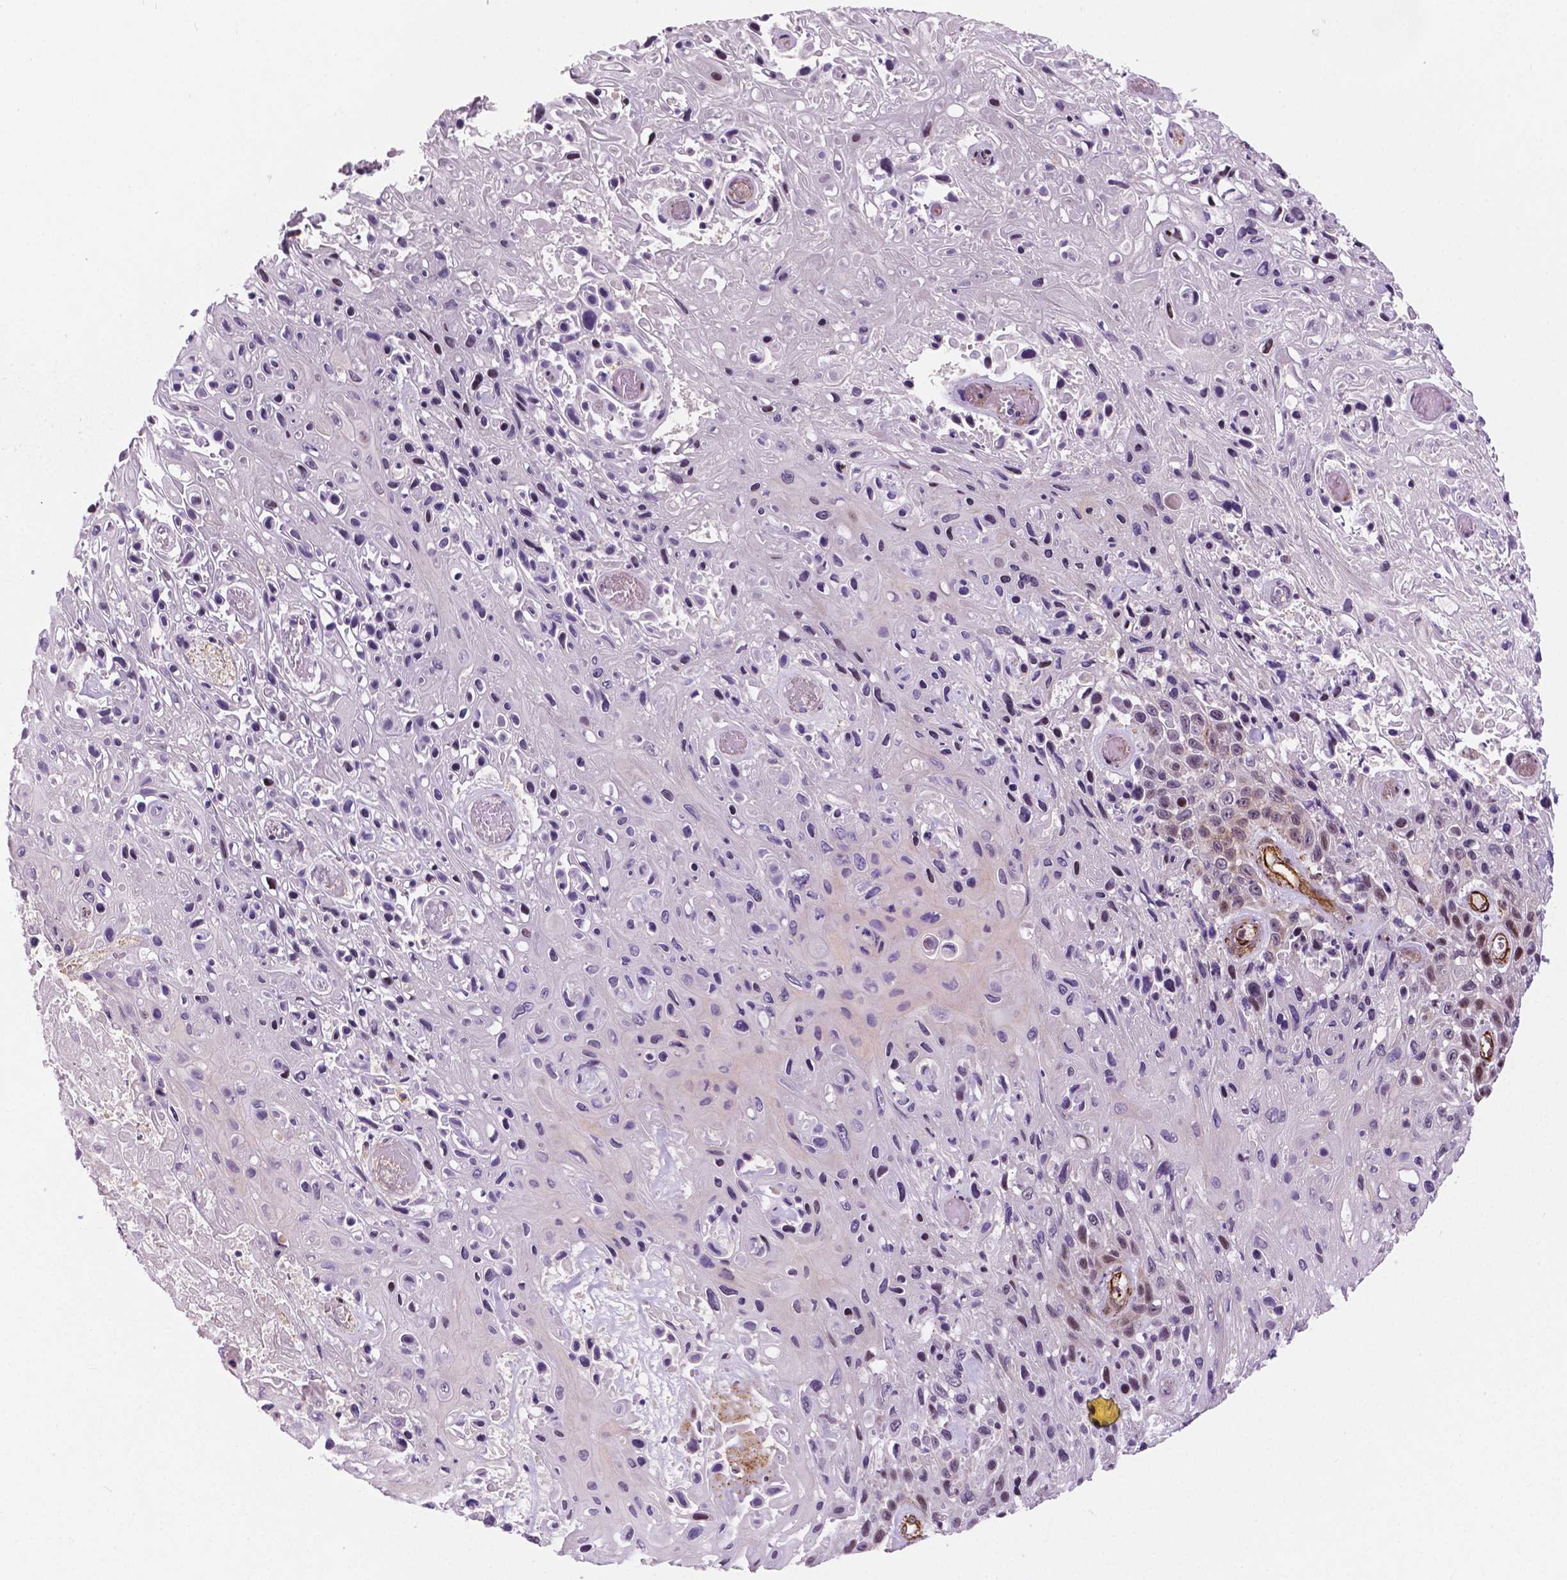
{"staining": {"intensity": "moderate", "quantity": "25%-75%", "location": "cytoplasmic/membranous"}, "tissue": "skin cancer", "cell_type": "Tumor cells", "image_type": "cancer", "snomed": [{"axis": "morphology", "description": "Squamous cell carcinoma, NOS"}, {"axis": "topography", "description": "Skin"}], "caption": "This is a photomicrograph of immunohistochemistry (IHC) staining of skin squamous cell carcinoma, which shows moderate expression in the cytoplasmic/membranous of tumor cells.", "gene": "EGFL8", "patient": {"sex": "male", "age": 82}}